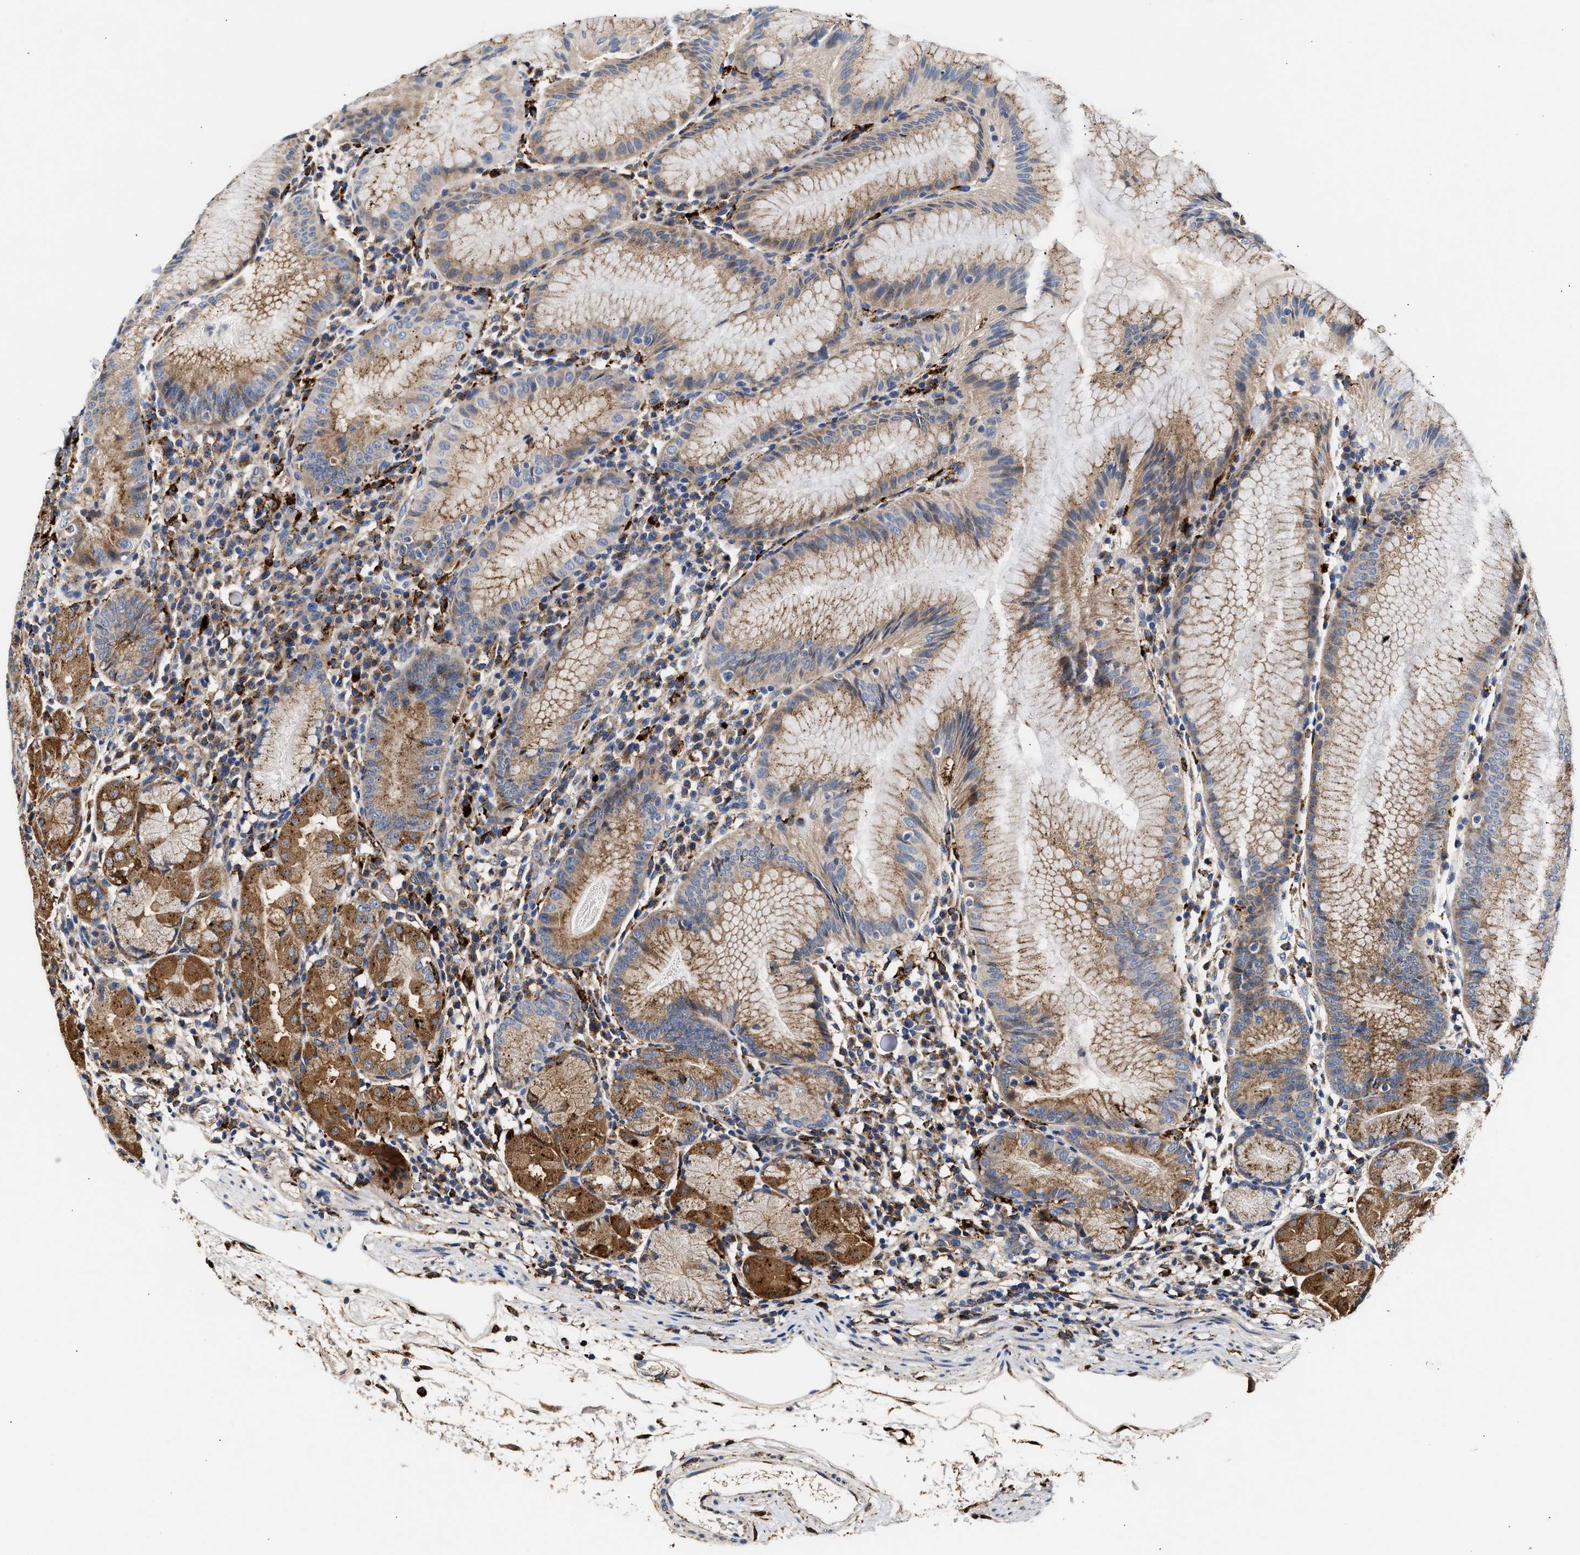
{"staining": {"intensity": "moderate", "quantity": ">75%", "location": "cytoplasmic/membranous"}, "tissue": "stomach", "cell_type": "Glandular cells", "image_type": "normal", "snomed": [{"axis": "morphology", "description": "Normal tissue, NOS"}, {"axis": "topography", "description": "Stomach"}, {"axis": "topography", "description": "Stomach, lower"}], "caption": "Immunohistochemistry (IHC) (DAB (3,3'-diaminobenzidine)) staining of normal stomach shows moderate cytoplasmic/membranous protein staining in about >75% of glandular cells.", "gene": "CCDC146", "patient": {"sex": "female", "age": 75}}